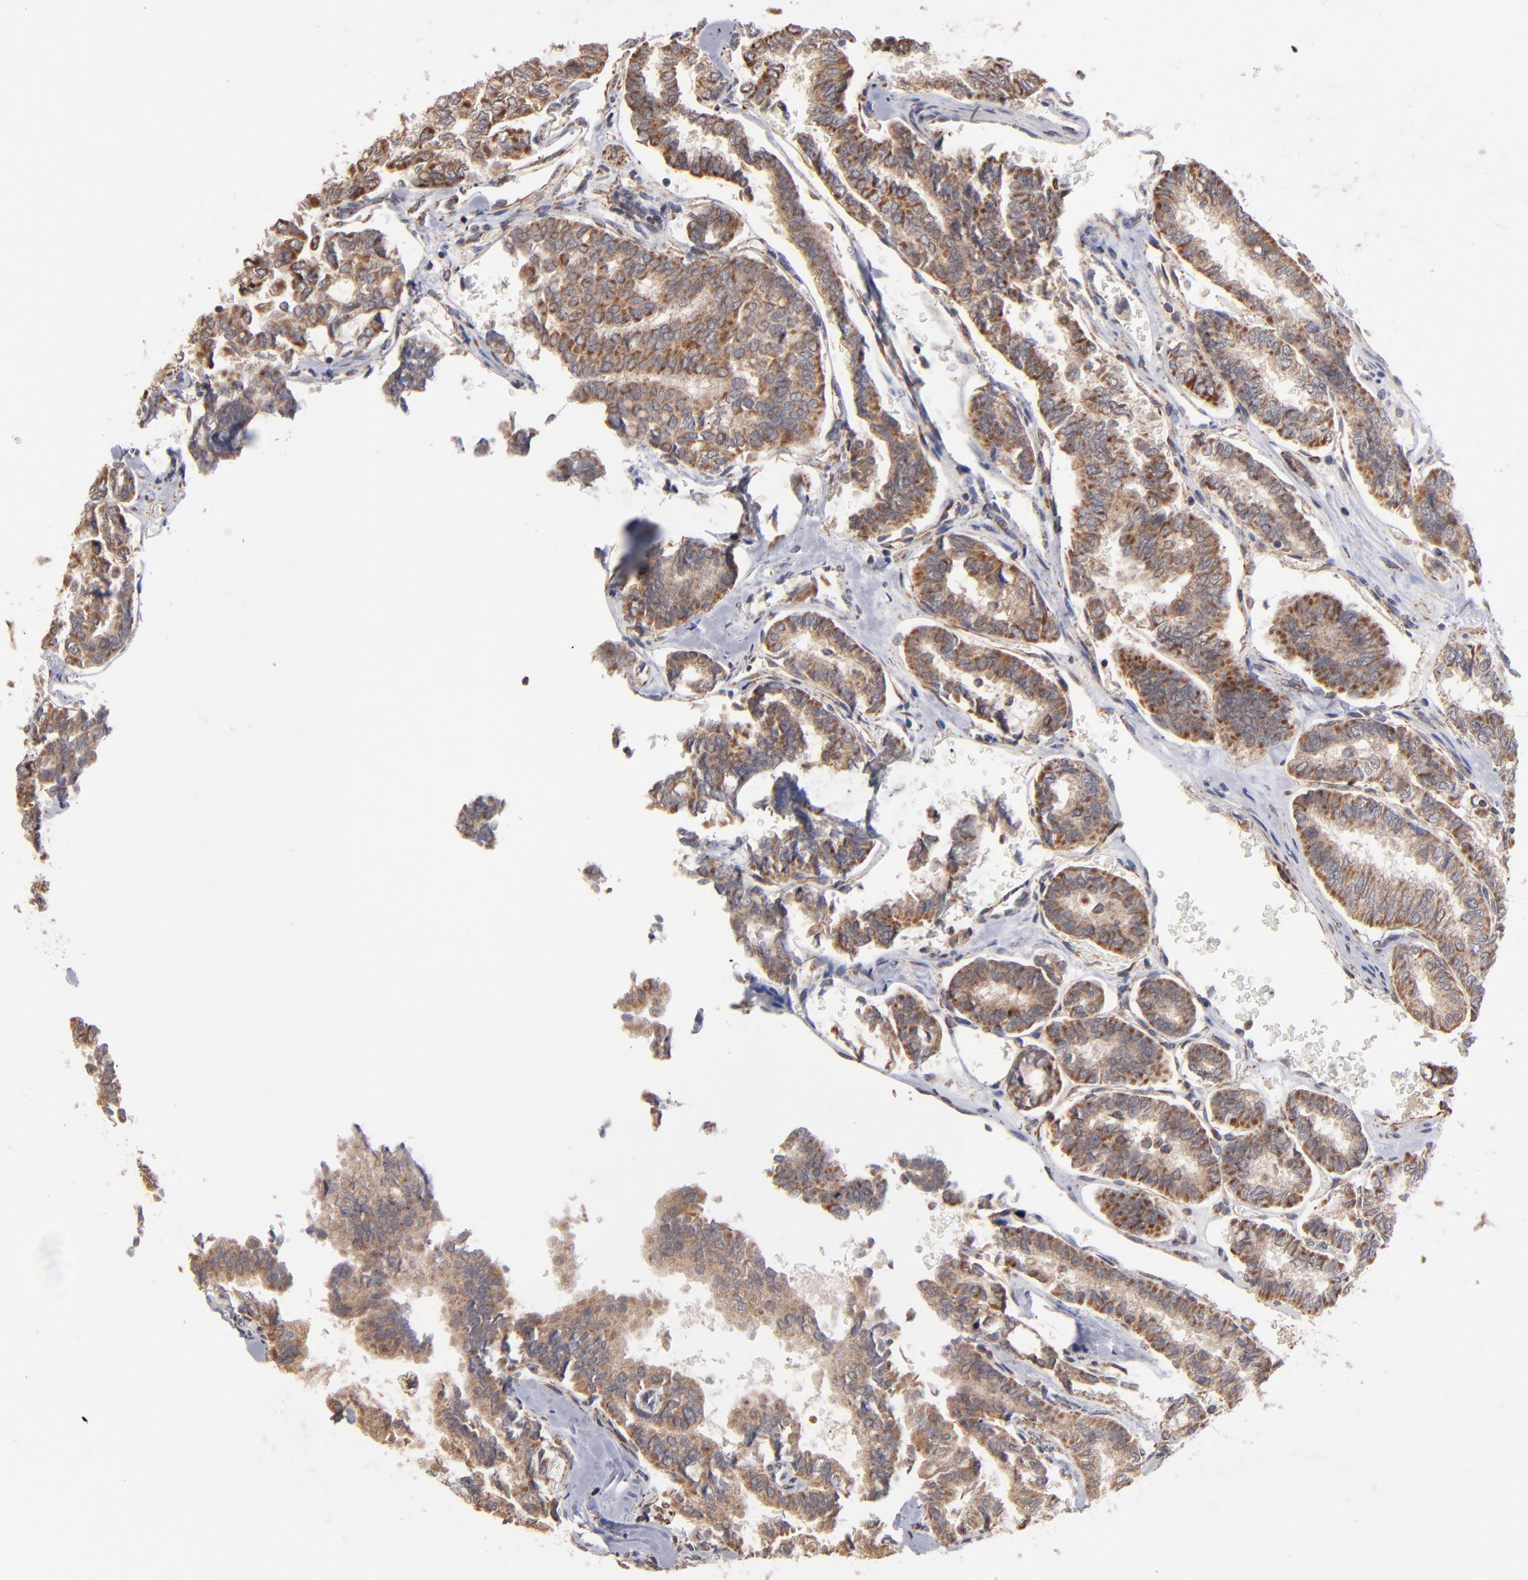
{"staining": {"intensity": "moderate", "quantity": ">75%", "location": "cytoplasmic/membranous"}, "tissue": "thyroid cancer", "cell_type": "Tumor cells", "image_type": "cancer", "snomed": [{"axis": "morphology", "description": "Papillary adenocarcinoma, NOS"}, {"axis": "topography", "description": "Thyroid gland"}], "caption": "High-magnification brightfield microscopy of thyroid papillary adenocarcinoma stained with DAB (3,3'-diaminobenzidine) (brown) and counterstained with hematoxylin (blue). tumor cells exhibit moderate cytoplasmic/membranous positivity is seen in about>75% of cells.", "gene": "MIPOL1", "patient": {"sex": "female", "age": 35}}